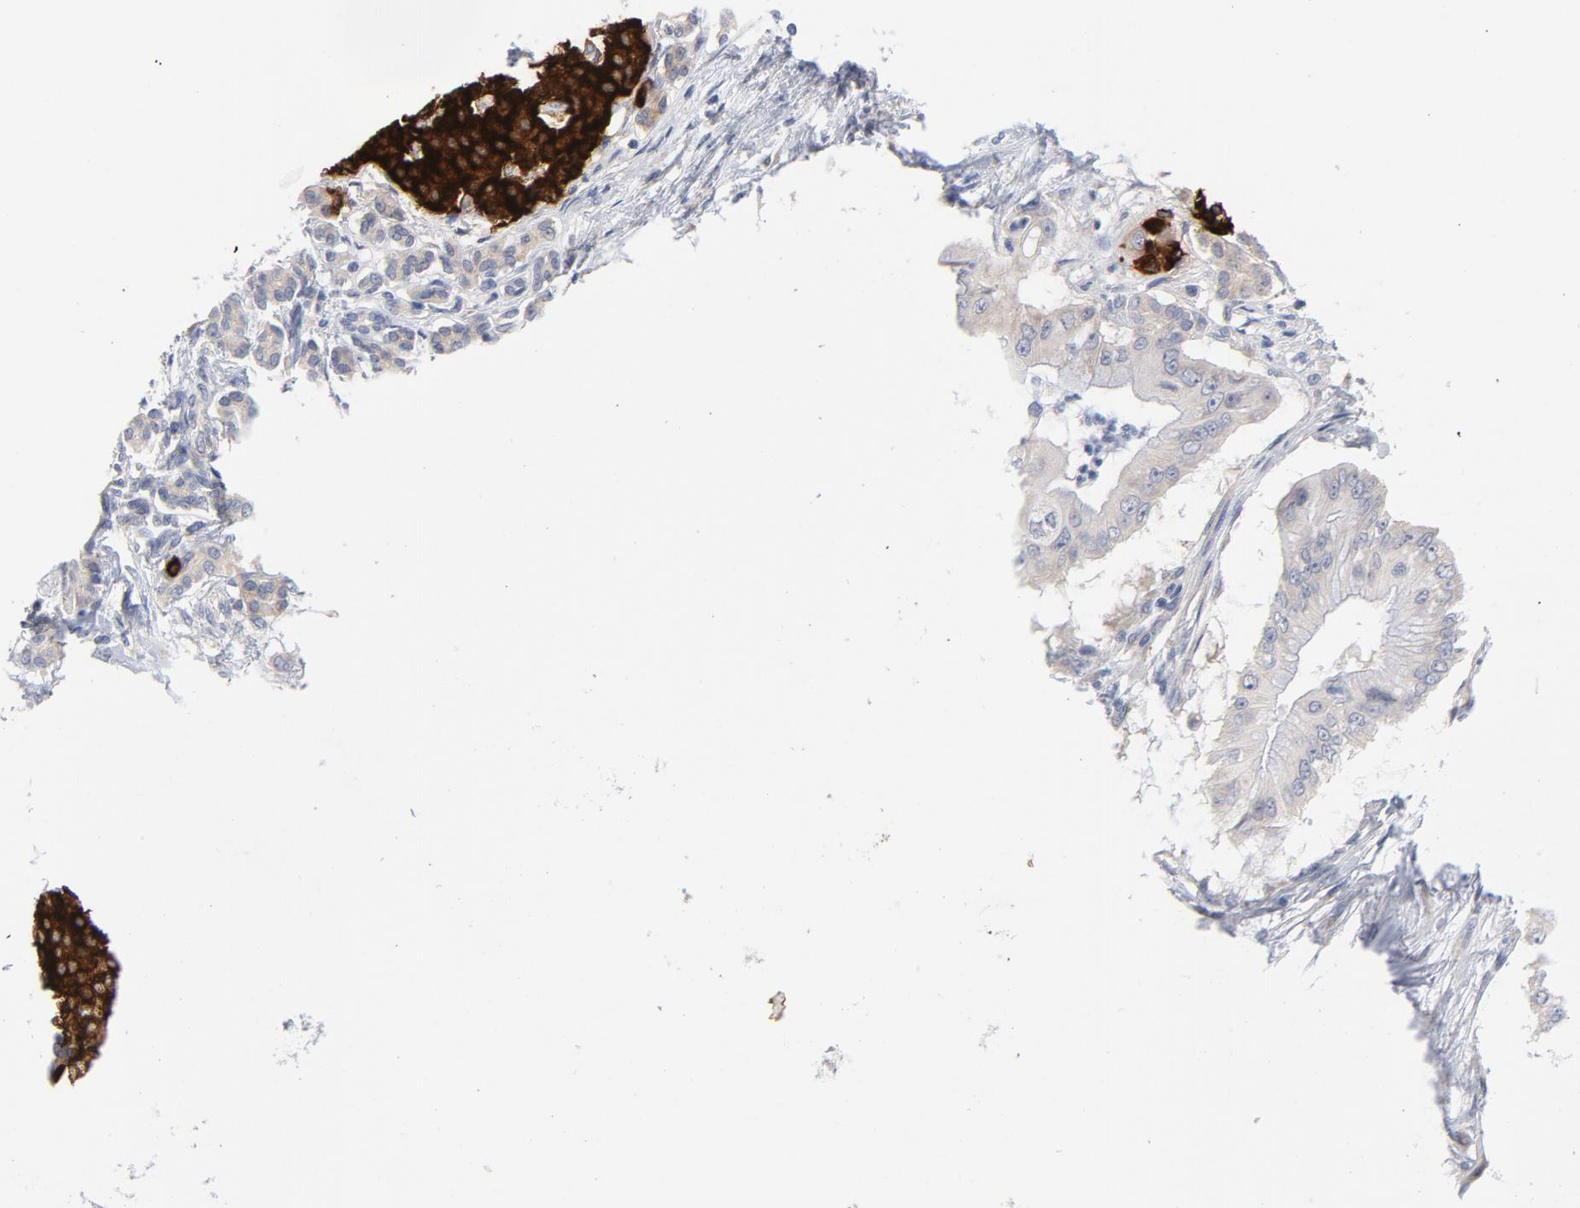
{"staining": {"intensity": "weak", "quantity": "25%-75%", "location": "cytoplasmic/membranous"}, "tissue": "pancreatic cancer", "cell_type": "Tumor cells", "image_type": "cancer", "snomed": [{"axis": "morphology", "description": "Adenocarcinoma, NOS"}, {"axis": "topography", "description": "Pancreas"}], "caption": "Immunohistochemistry (DAB) staining of human adenocarcinoma (pancreatic) shows weak cytoplasmic/membranous protein expression in about 25%-75% of tumor cells.", "gene": "CPE", "patient": {"sex": "male", "age": 62}}